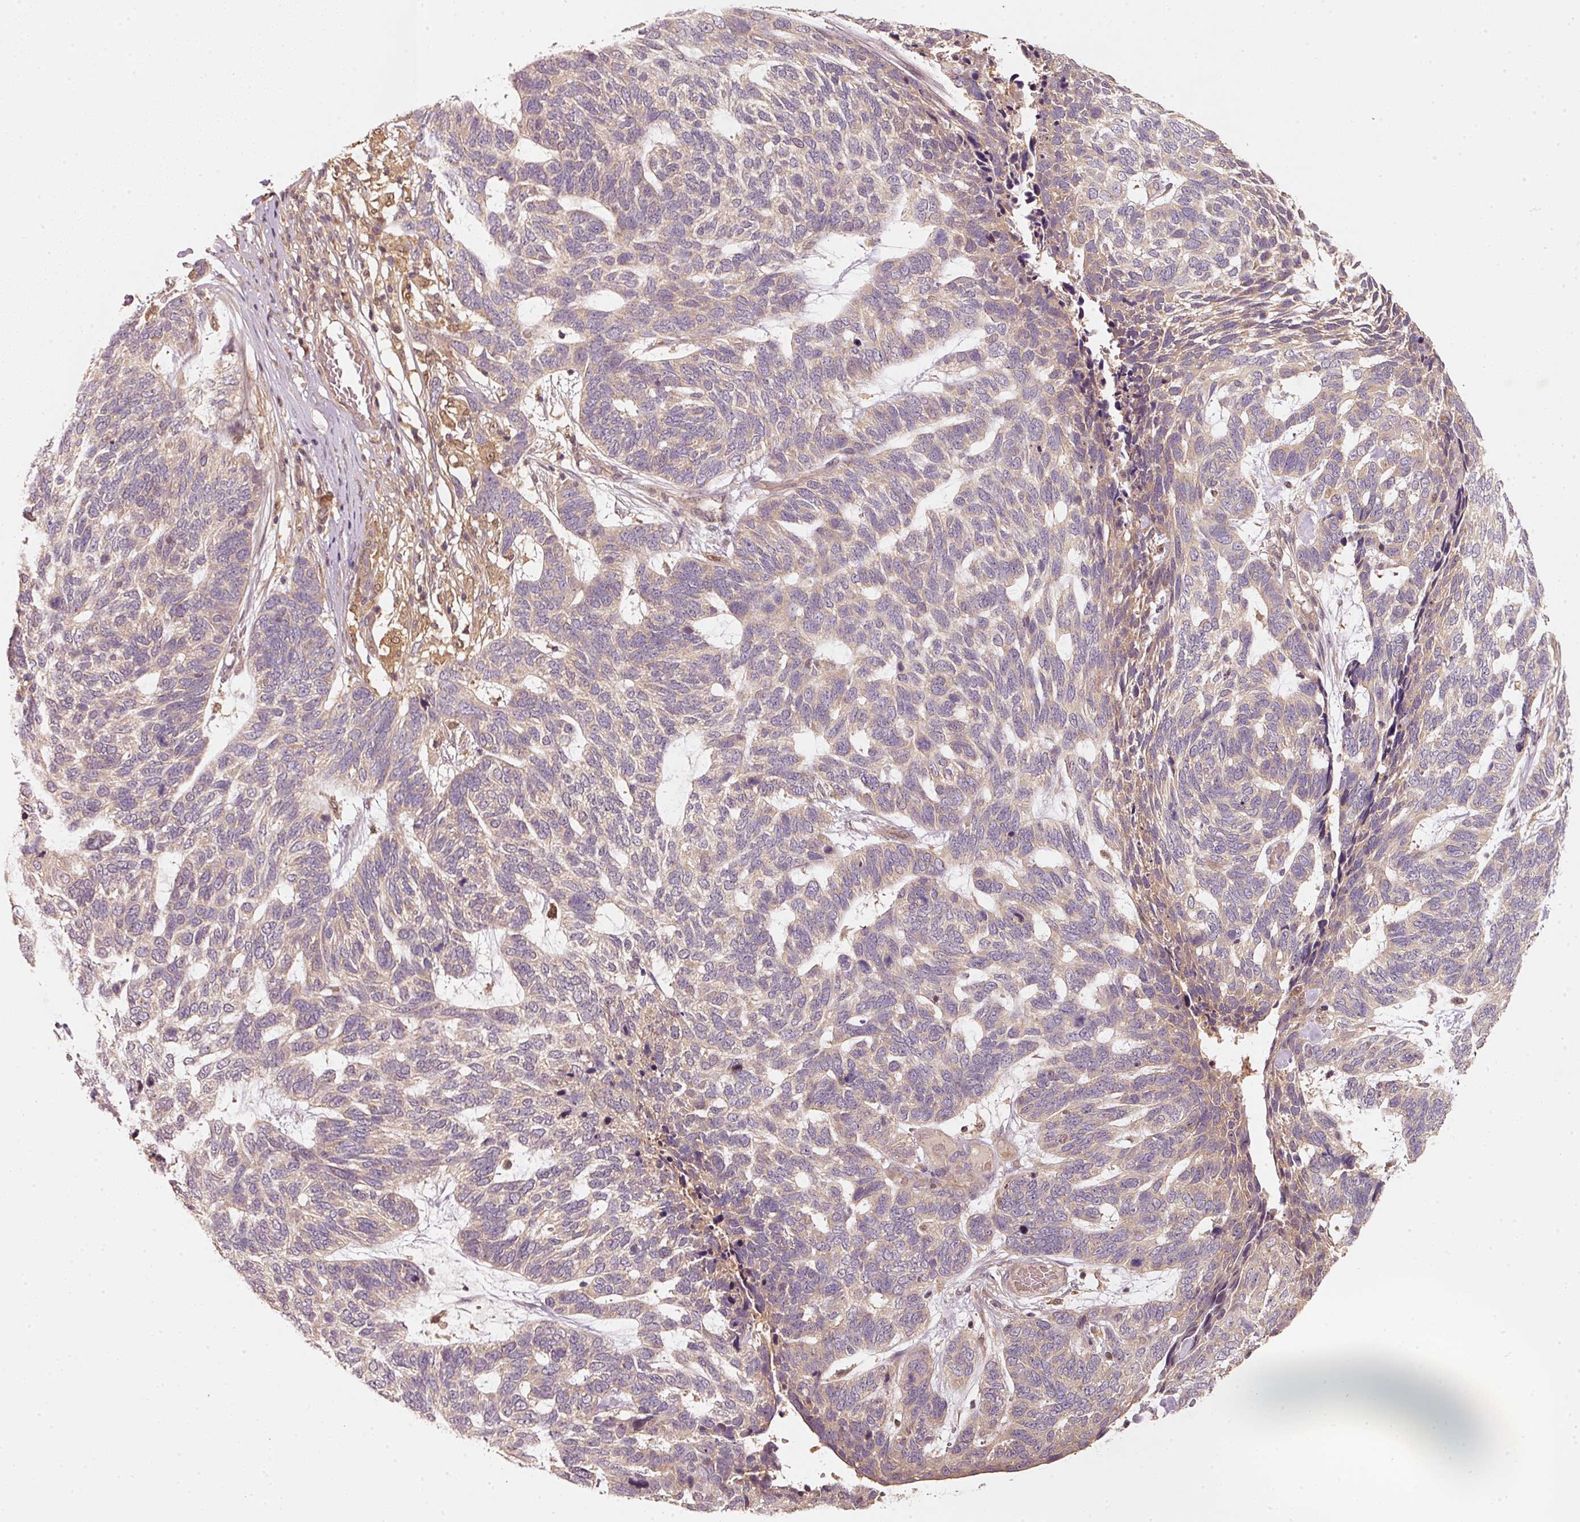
{"staining": {"intensity": "weak", "quantity": "<25%", "location": "cytoplasmic/membranous"}, "tissue": "skin cancer", "cell_type": "Tumor cells", "image_type": "cancer", "snomed": [{"axis": "morphology", "description": "Basal cell carcinoma"}, {"axis": "topography", "description": "Skin"}], "caption": "Immunohistochemistry (IHC) of skin basal cell carcinoma demonstrates no expression in tumor cells.", "gene": "RRAS2", "patient": {"sex": "female", "age": 65}}